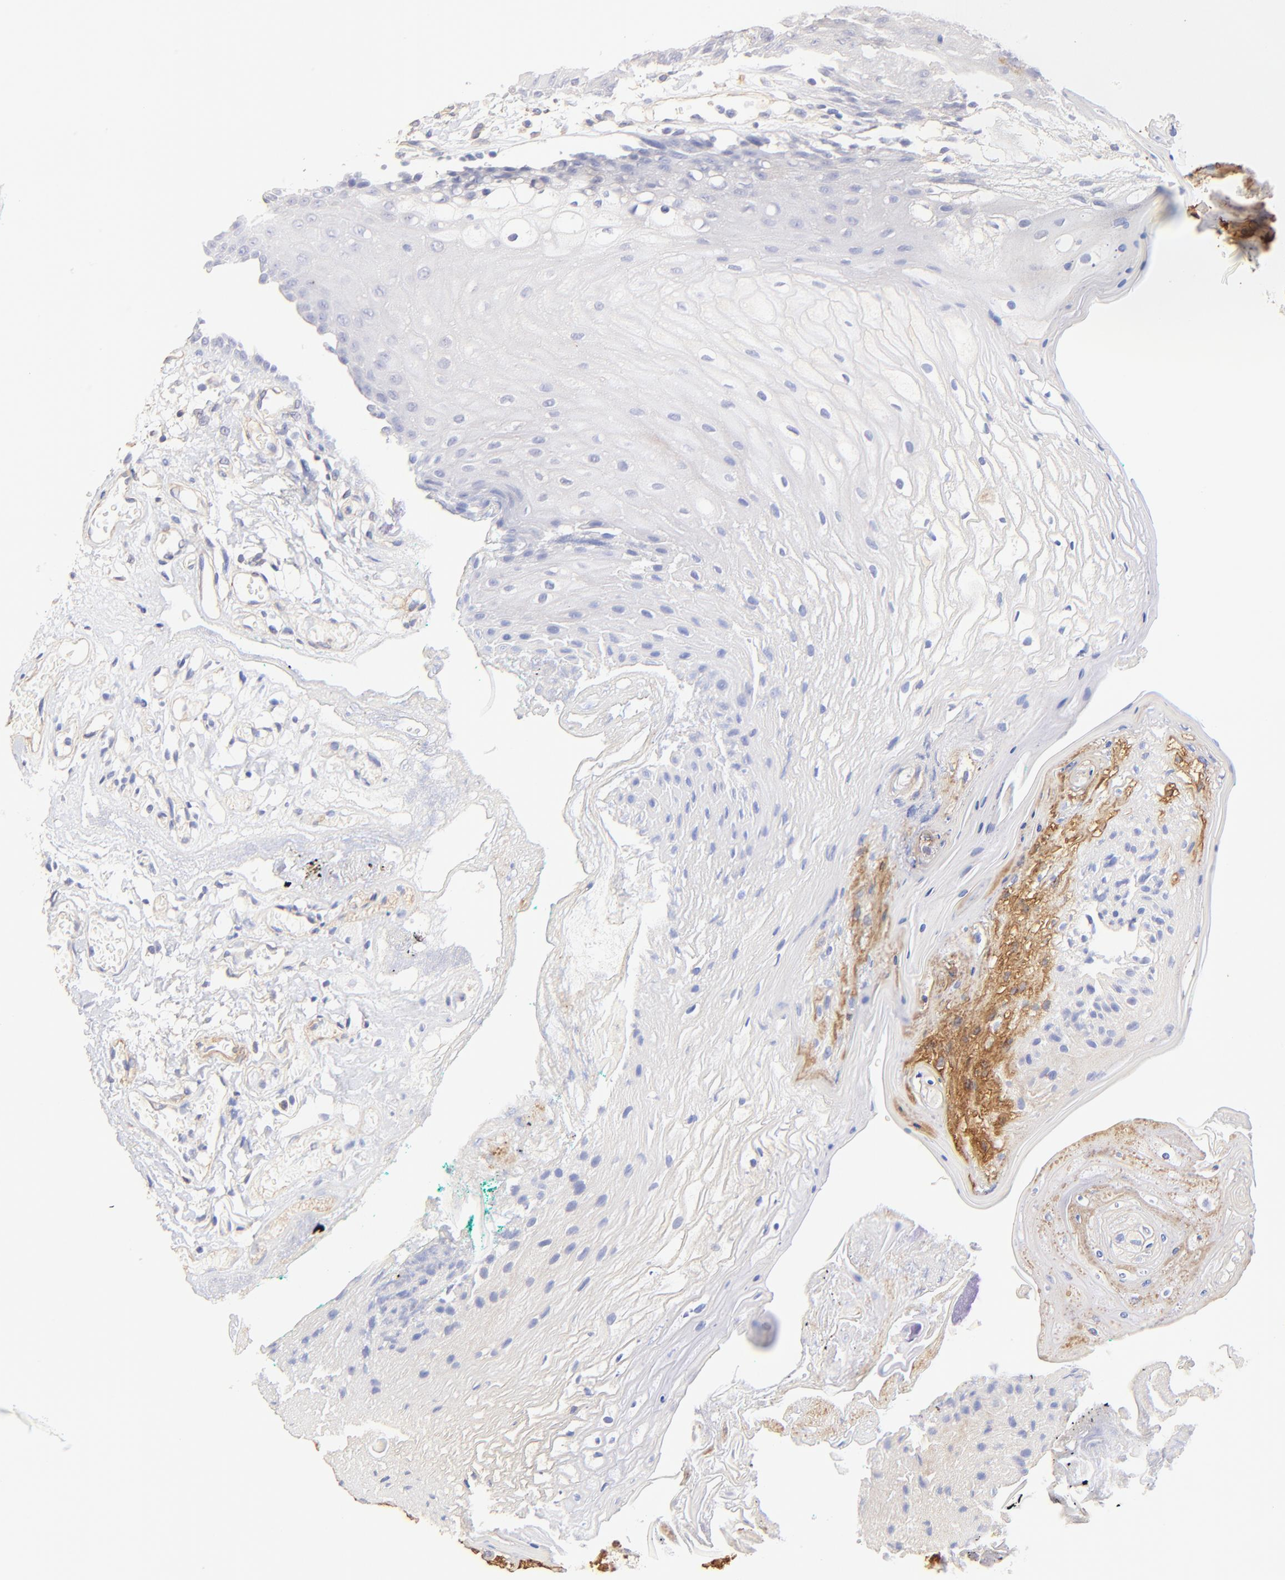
{"staining": {"intensity": "negative", "quantity": "none", "location": "none"}, "tissue": "oral mucosa", "cell_type": "Squamous epithelial cells", "image_type": "normal", "snomed": [{"axis": "morphology", "description": "Normal tissue, NOS"}, {"axis": "morphology", "description": "Squamous cell carcinoma, NOS"}, {"axis": "topography", "description": "Skeletal muscle"}, {"axis": "topography", "description": "Oral tissue"}, {"axis": "topography", "description": "Head-Neck"}], "caption": "IHC image of normal oral mucosa: human oral mucosa stained with DAB displays no significant protein staining in squamous epithelial cells.", "gene": "ACTRT1", "patient": {"sex": "female", "age": 84}}